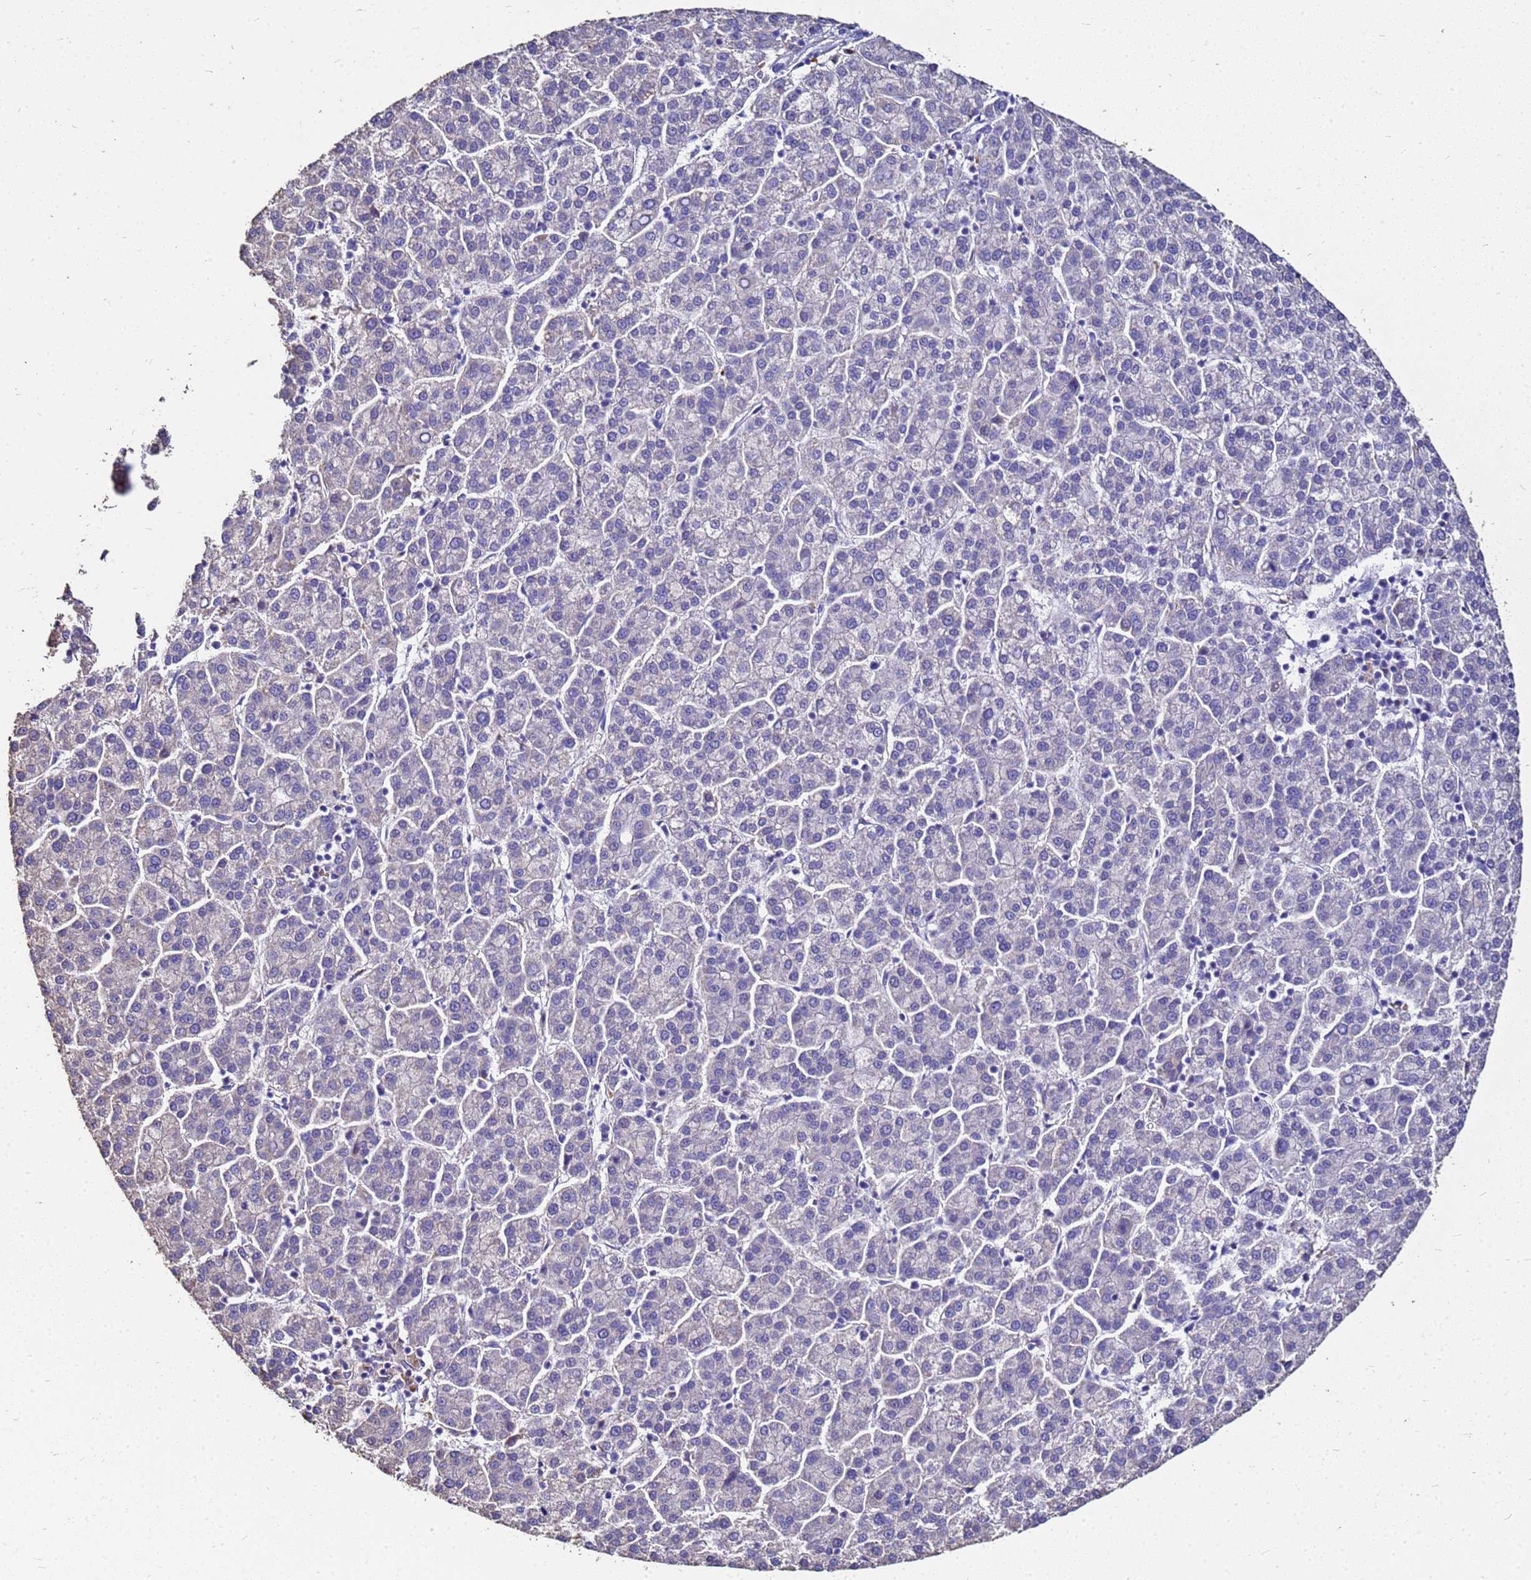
{"staining": {"intensity": "negative", "quantity": "none", "location": "none"}, "tissue": "liver cancer", "cell_type": "Tumor cells", "image_type": "cancer", "snomed": [{"axis": "morphology", "description": "Carcinoma, Hepatocellular, NOS"}, {"axis": "topography", "description": "Liver"}], "caption": "DAB immunohistochemical staining of human liver cancer (hepatocellular carcinoma) shows no significant expression in tumor cells.", "gene": "S100A2", "patient": {"sex": "female", "age": 58}}